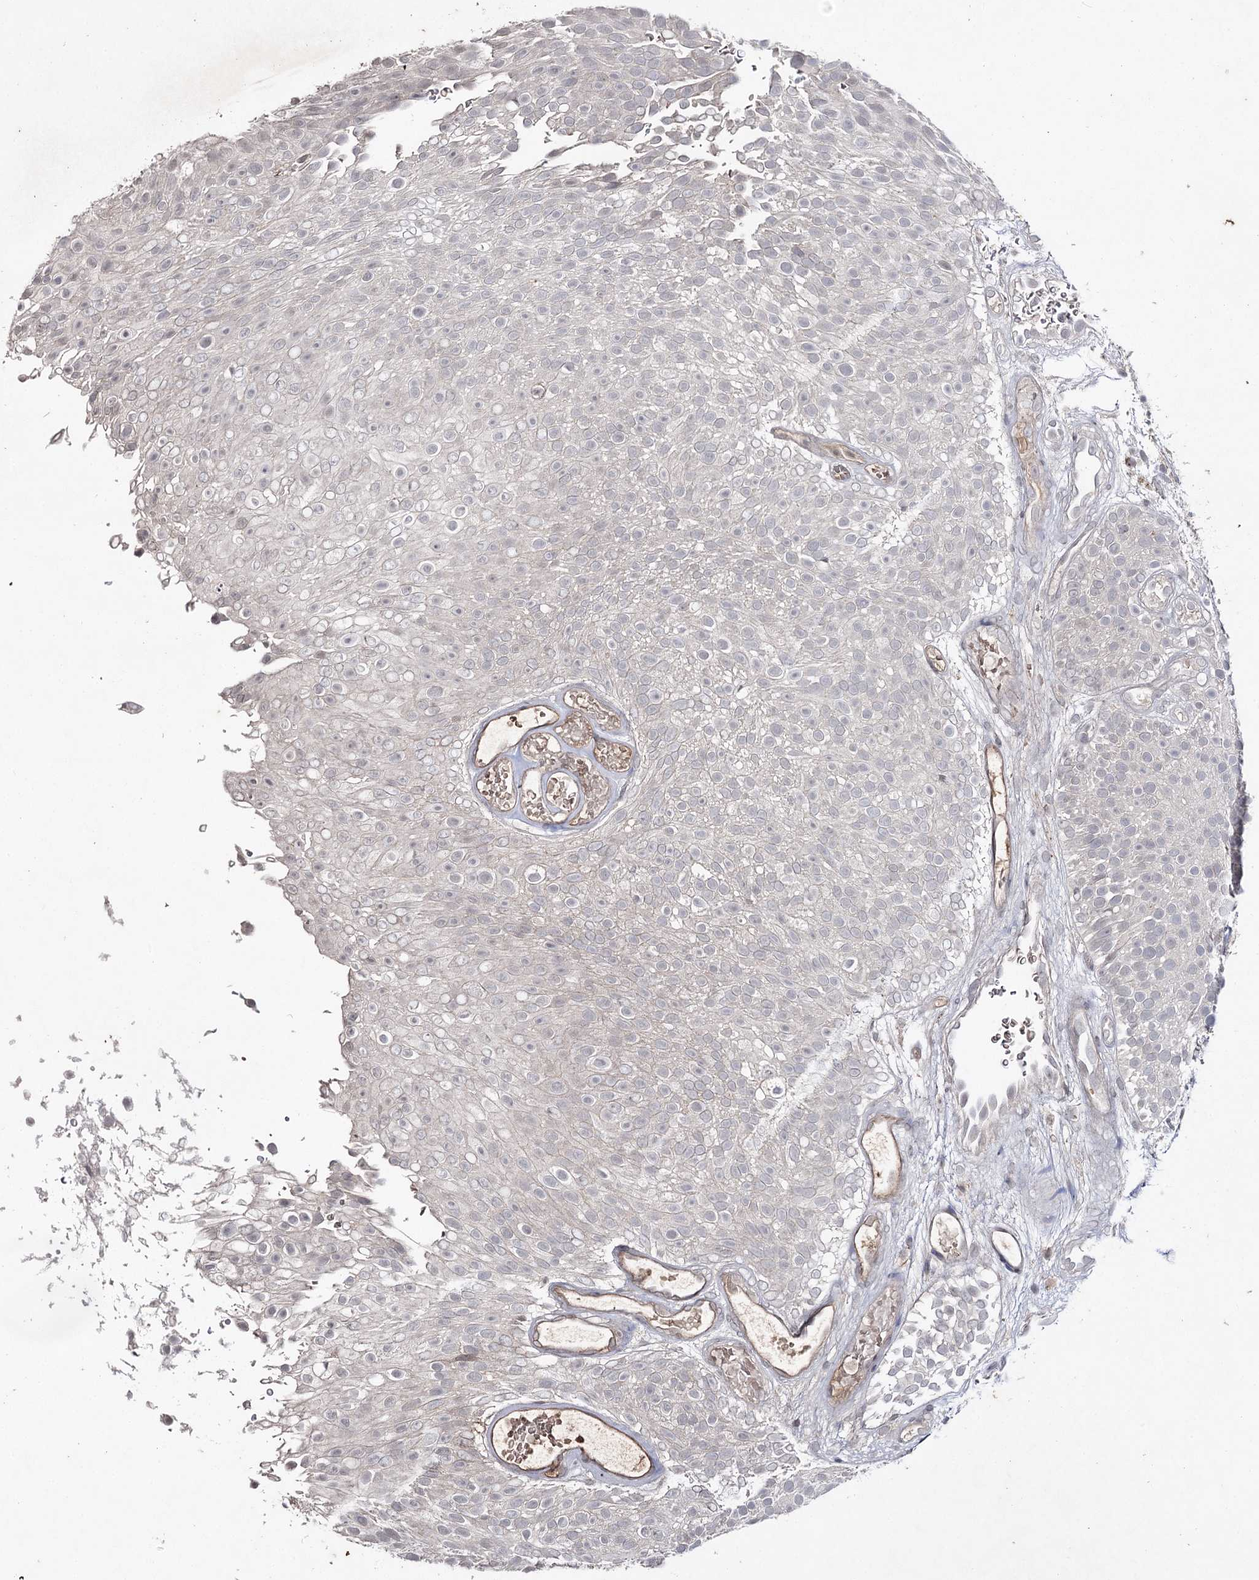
{"staining": {"intensity": "negative", "quantity": "none", "location": "none"}, "tissue": "urothelial cancer", "cell_type": "Tumor cells", "image_type": "cancer", "snomed": [{"axis": "morphology", "description": "Urothelial carcinoma, Low grade"}, {"axis": "topography", "description": "Urinary bladder"}], "caption": "Protein analysis of low-grade urothelial carcinoma demonstrates no significant expression in tumor cells. (IHC, brightfield microscopy, high magnification).", "gene": "SYNGR3", "patient": {"sex": "male", "age": 78}}